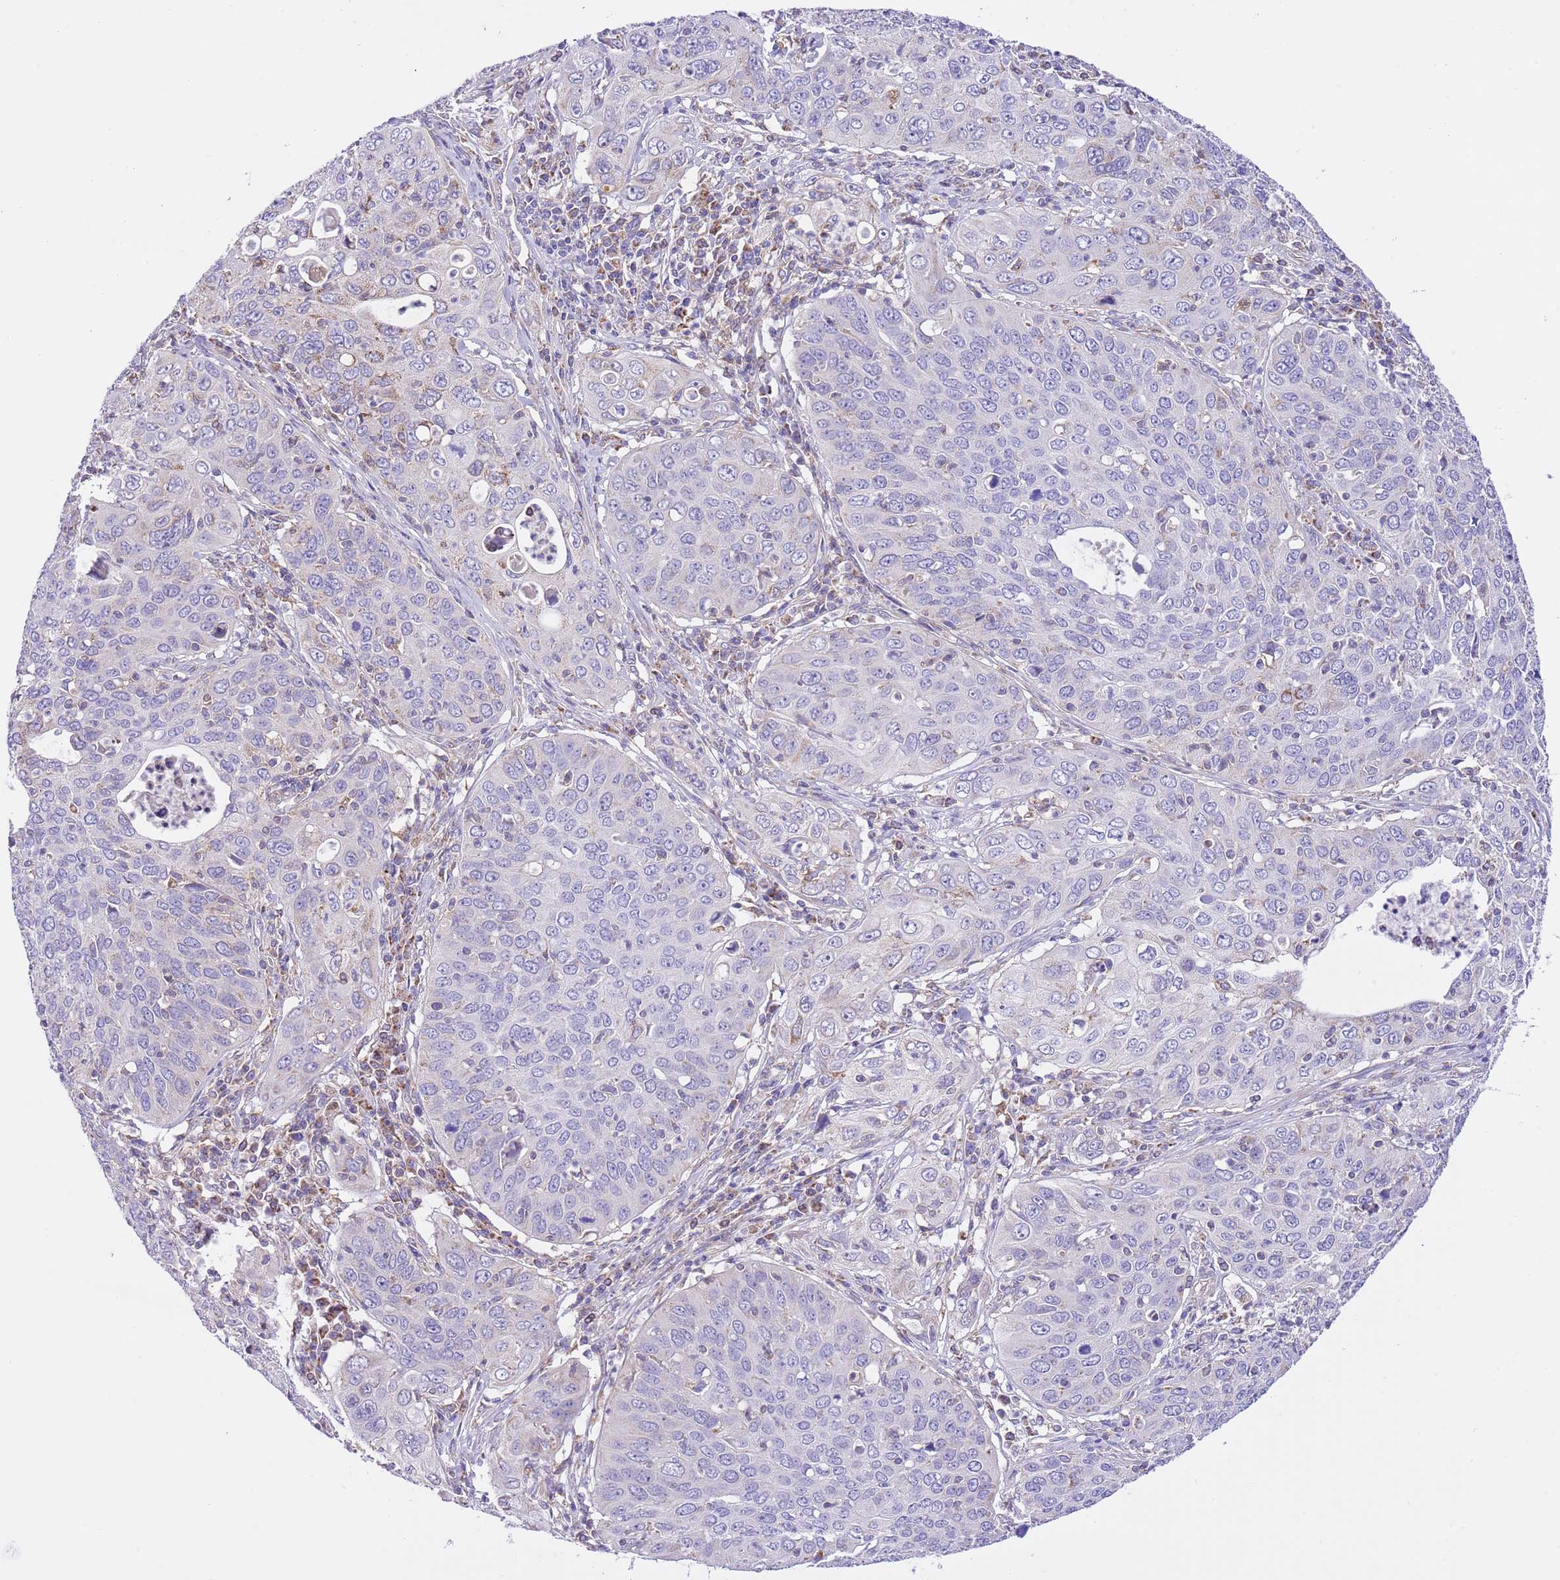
{"staining": {"intensity": "negative", "quantity": "none", "location": "none"}, "tissue": "cervical cancer", "cell_type": "Tumor cells", "image_type": "cancer", "snomed": [{"axis": "morphology", "description": "Squamous cell carcinoma, NOS"}, {"axis": "topography", "description": "Cervix"}], "caption": "Immunohistochemistry of human squamous cell carcinoma (cervical) displays no expression in tumor cells.", "gene": "SS18L2", "patient": {"sex": "female", "age": 36}}